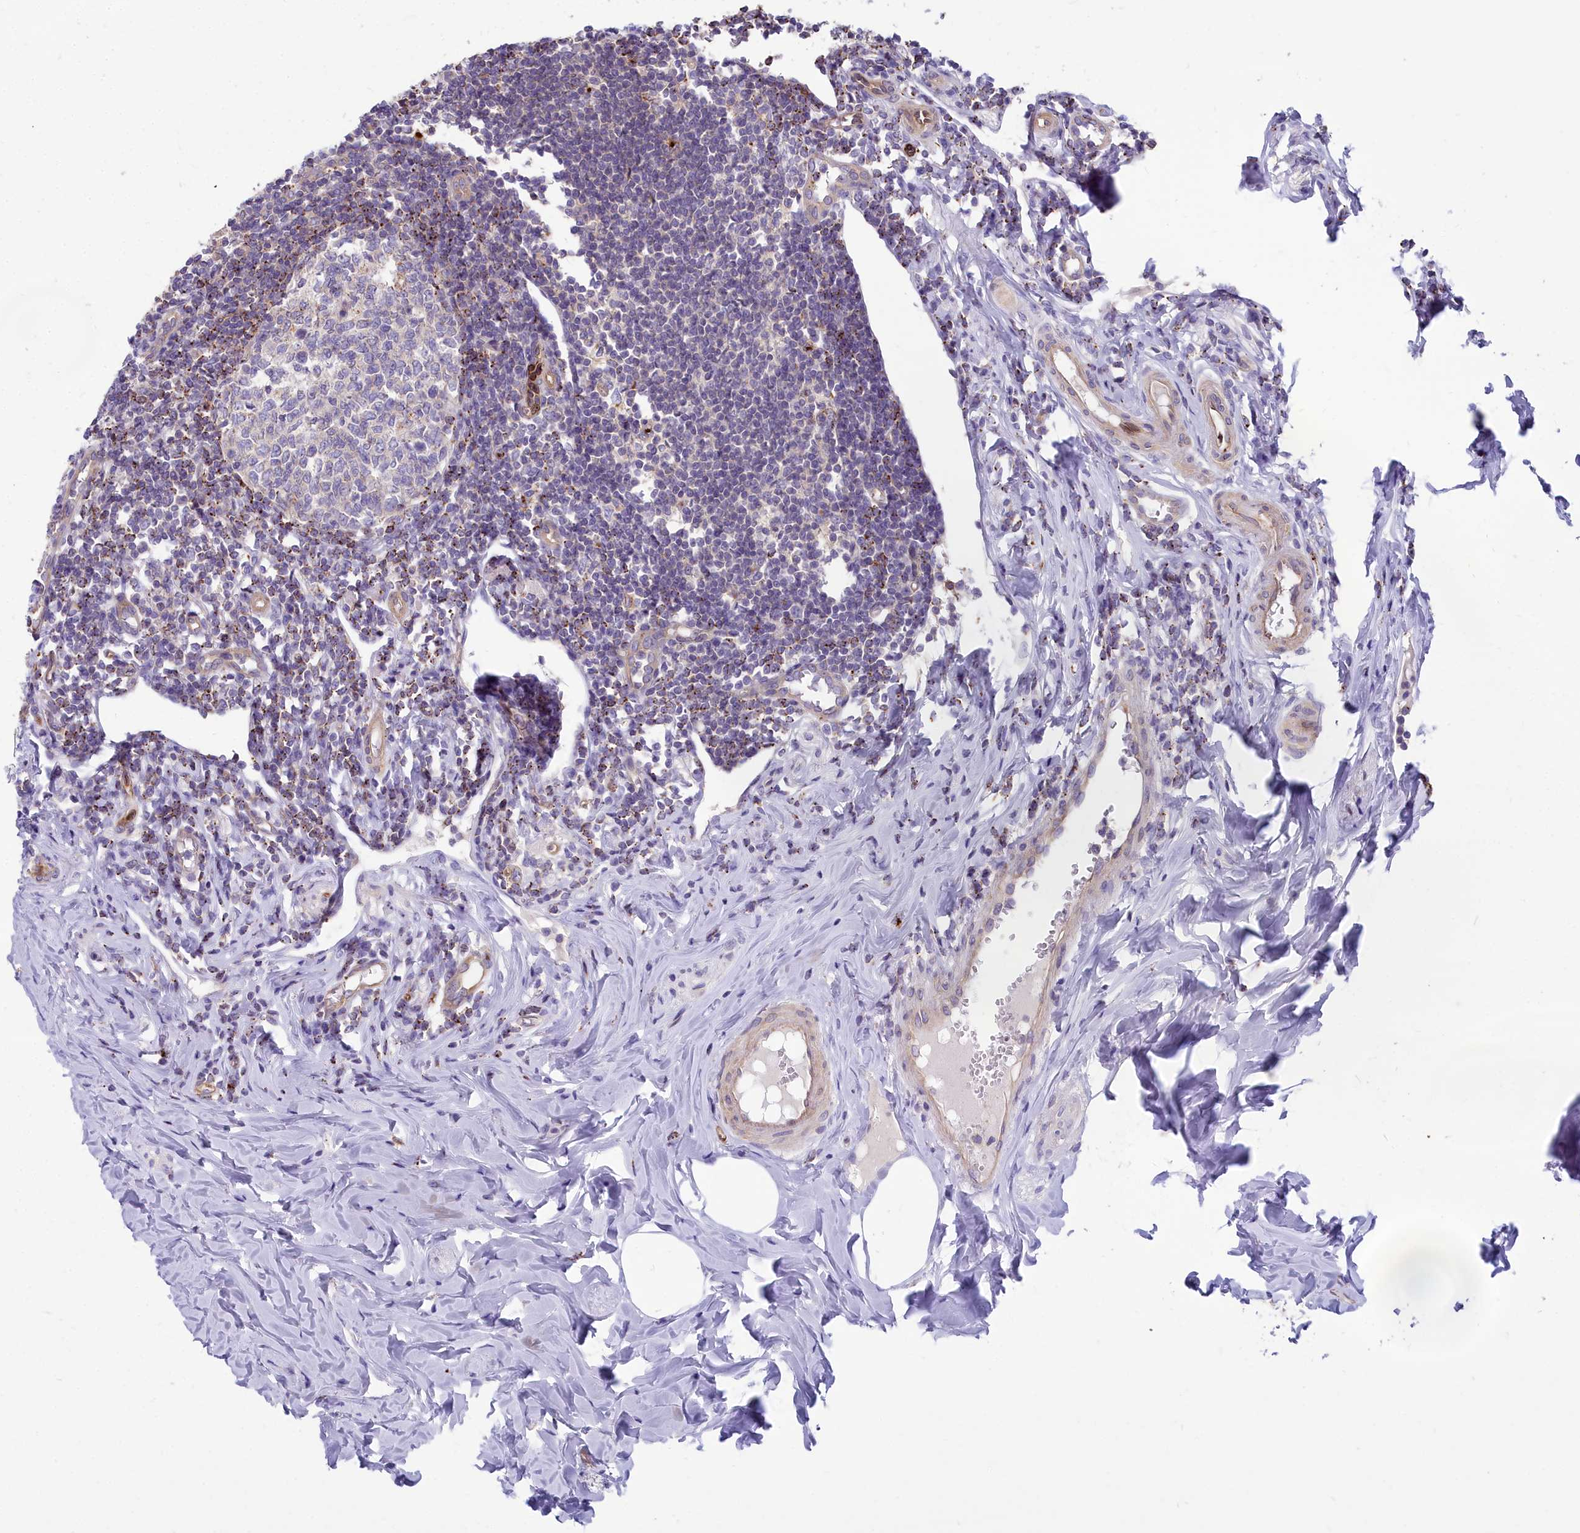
{"staining": {"intensity": "weak", "quantity": "25%-75%", "location": "cytoplasmic/membranous"}, "tissue": "appendix", "cell_type": "Glandular cells", "image_type": "normal", "snomed": [{"axis": "morphology", "description": "Normal tissue, NOS"}, {"axis": "topography", "description": "Appendix"}], "caption": "A high-resolution micrograph shows IHC staining of benign appendix, which exhibits weak cytoplasmic/membranous positivity in approximately 25%-75% of glandular cells.", "gene": "HLA", "patient": {"sex": "female", "age": 33}}